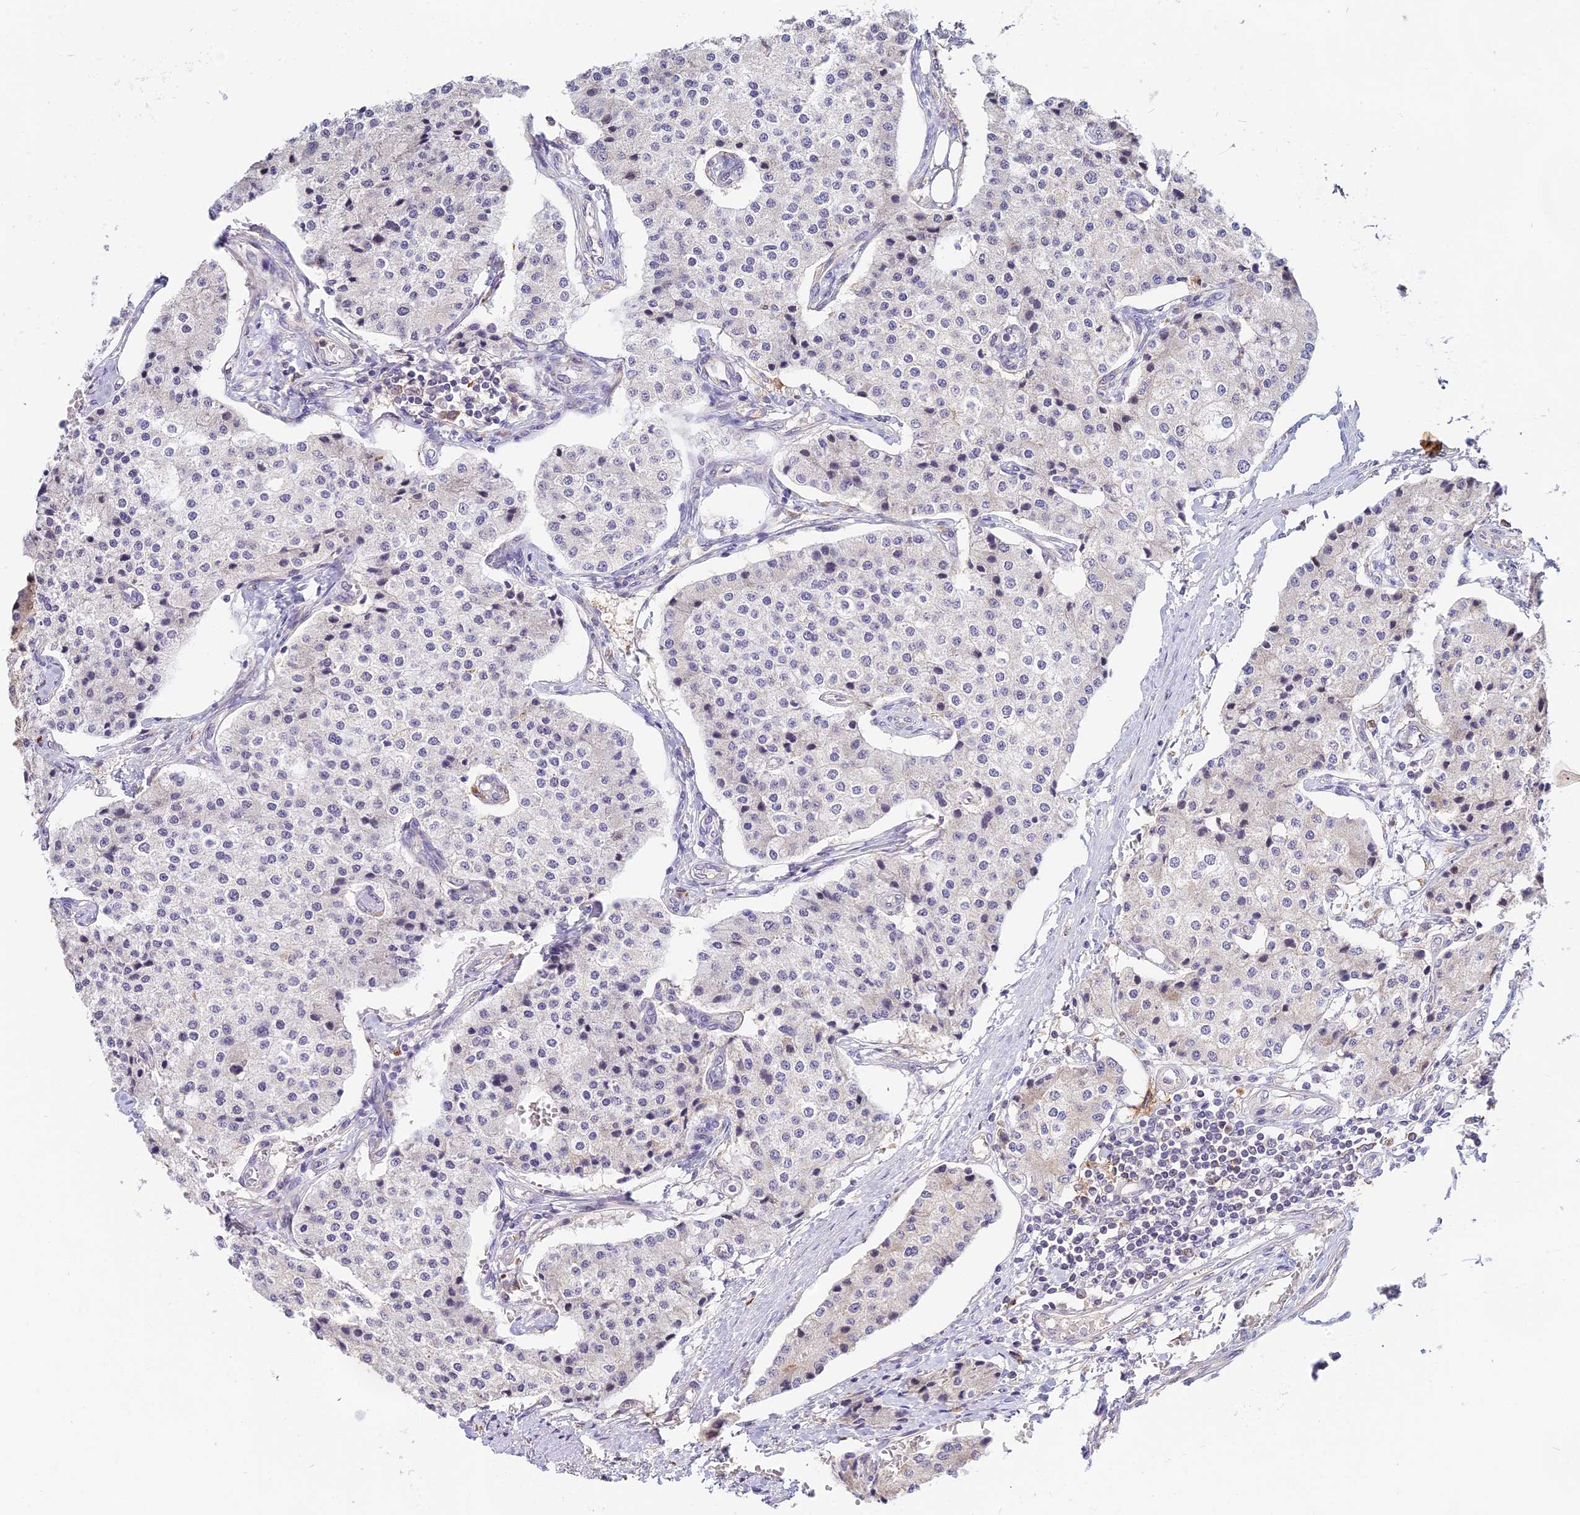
{"staining": {"intensity": "negative", "quantity": "none", "location": "none"}, "tissue": "carcinoid", "cell_type": "Tumor cells", "image_type": "cancer", "snomed": [{"axis": "morphology", "description": "Carcinoid, malignant, NOS"}, {"axis": "topography", "description": "Colon"}], "caption": "Immunohistochemistry photomicrograph of malignant carcinoid stained for a protein (brown), which shows no staining in tumor cells.", "gene": "NOD2", "patient": {"sex": "female", "age": 52}}